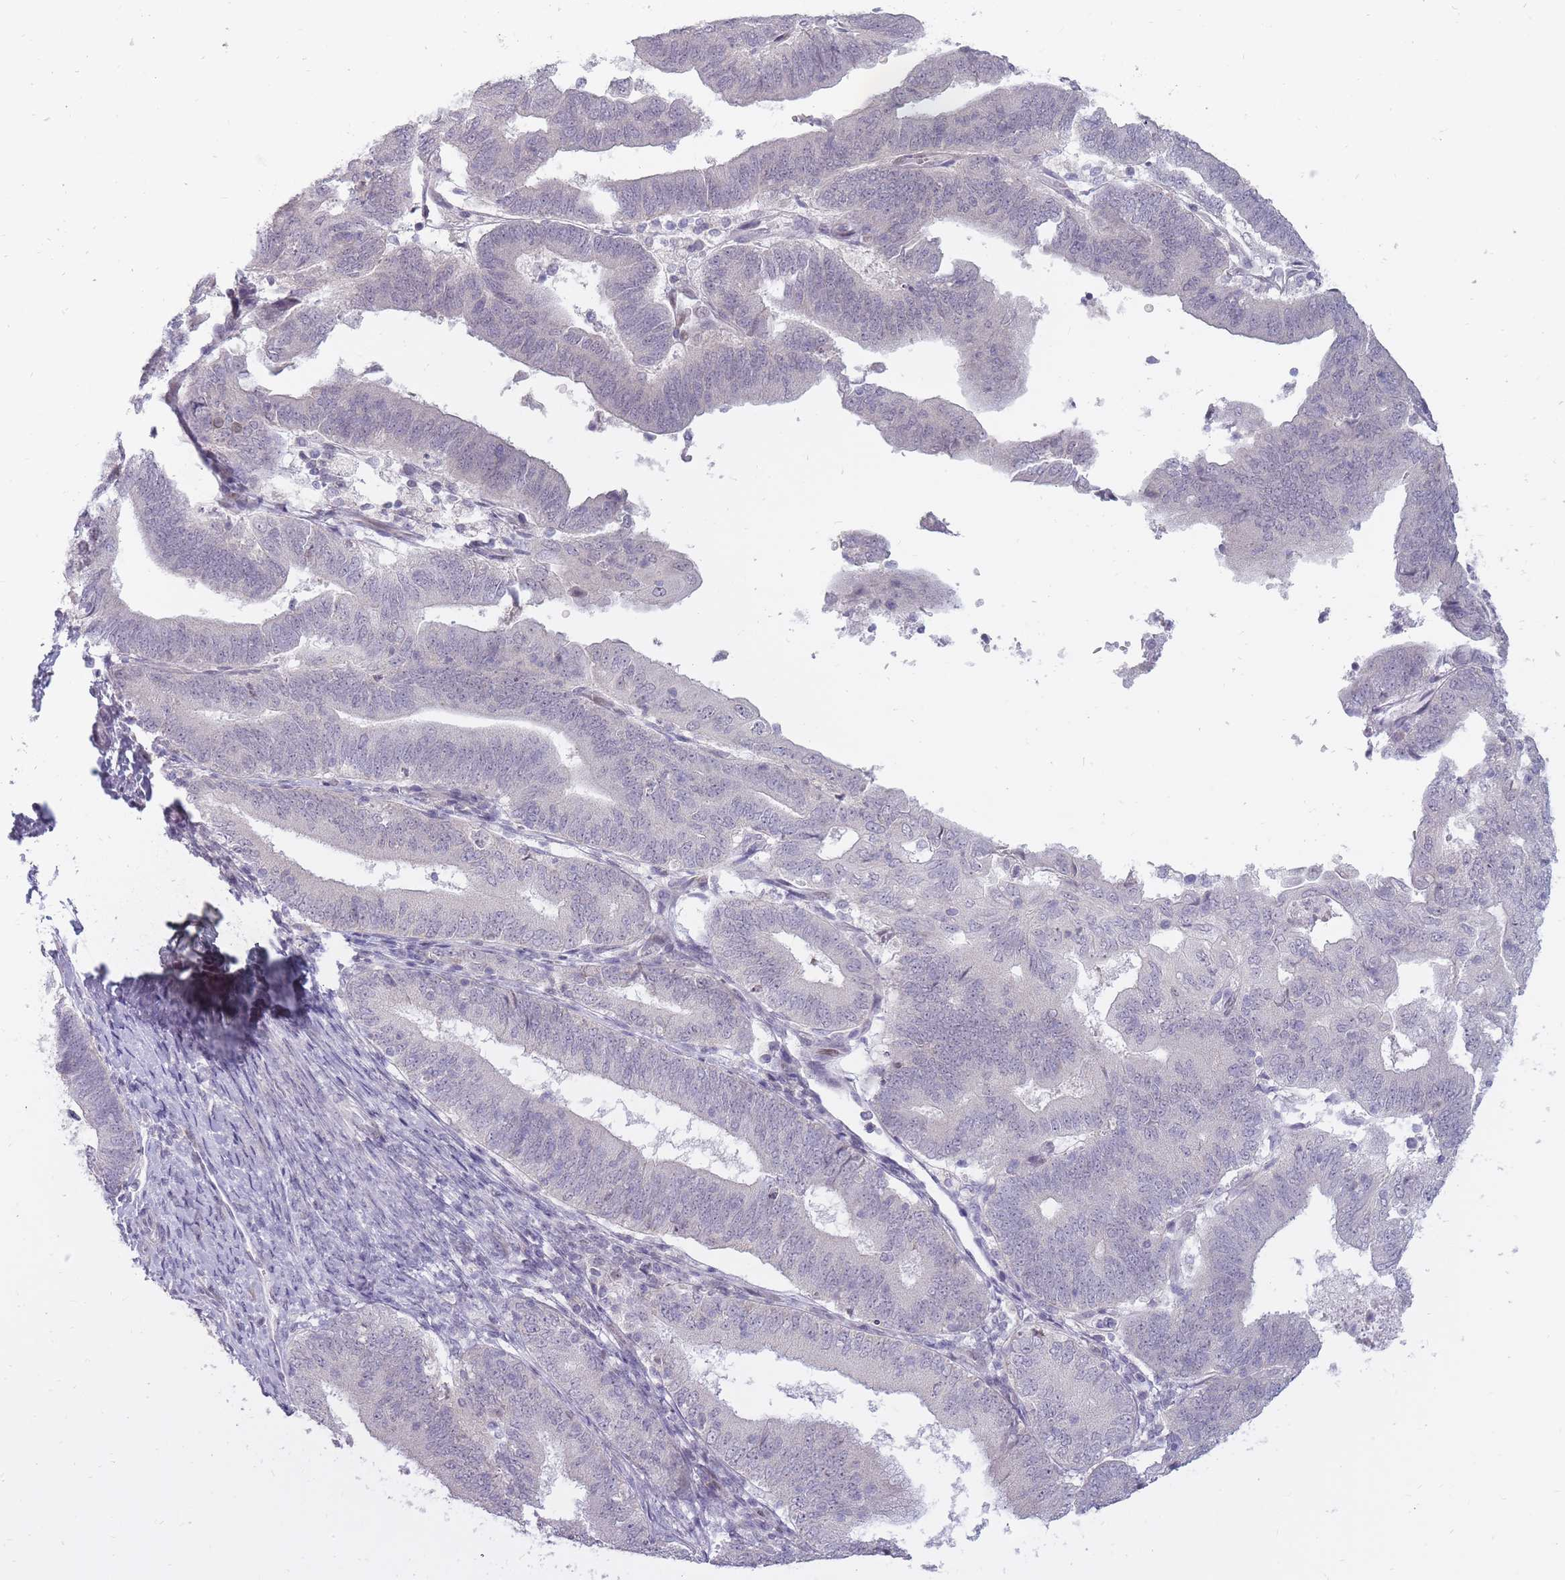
{"staining": {"intensity": "negative", "quantity": "none", "location": "none"}, "tissue": "endometrial cancer", "cell_type": "Tumor cells", "image_type": "cancer", "snomed": [{"axis": "morphology", "description": "Adenocarcinoma, NOS"}, {"axis": "topography", "description": "Endometrium"}], "caption": "Tumor cells show no significant staining in endometrial adenocarcinoma.", "gene": "POMZP3", "patient": {"sex": "female", "age": 70}}